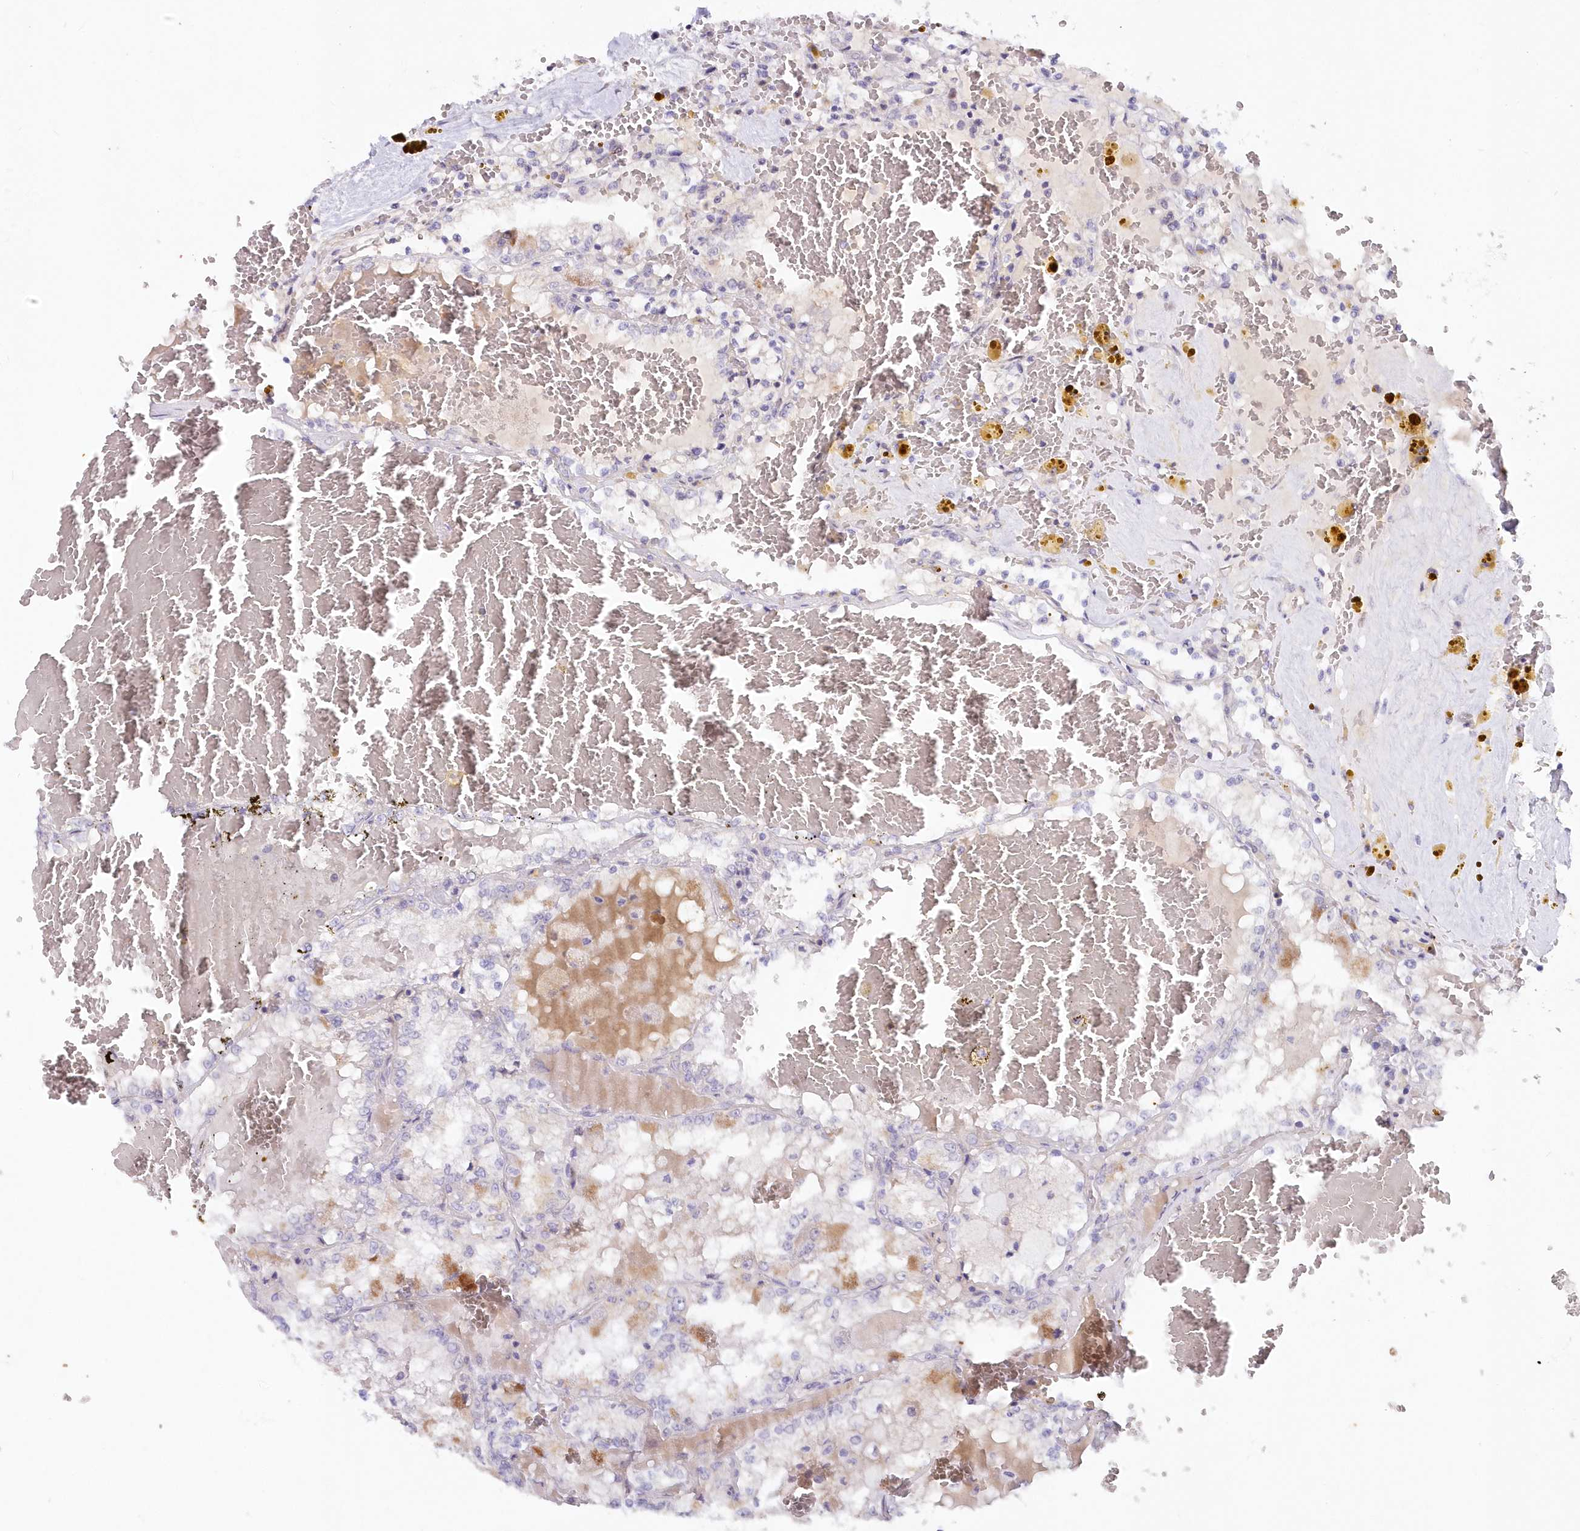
{"staining": {"intensity": "negative", "quantity": "none", "location": "none"}, "tissue": "renal cancer", "cell_type": "Tumor cells", "image_type": "cancer", "snomed": [{"axis": "morphology", "description": "Adenocarcinoma, NOS"}, {"axis": "topography", "description": "Kidney"}], "caption": "Immunohistochemistry of human adenocarcinoma (renal) displays no expression in tumor cells.", "gene": "SNED1", "patient": {"sex": "female", "age": 56}}